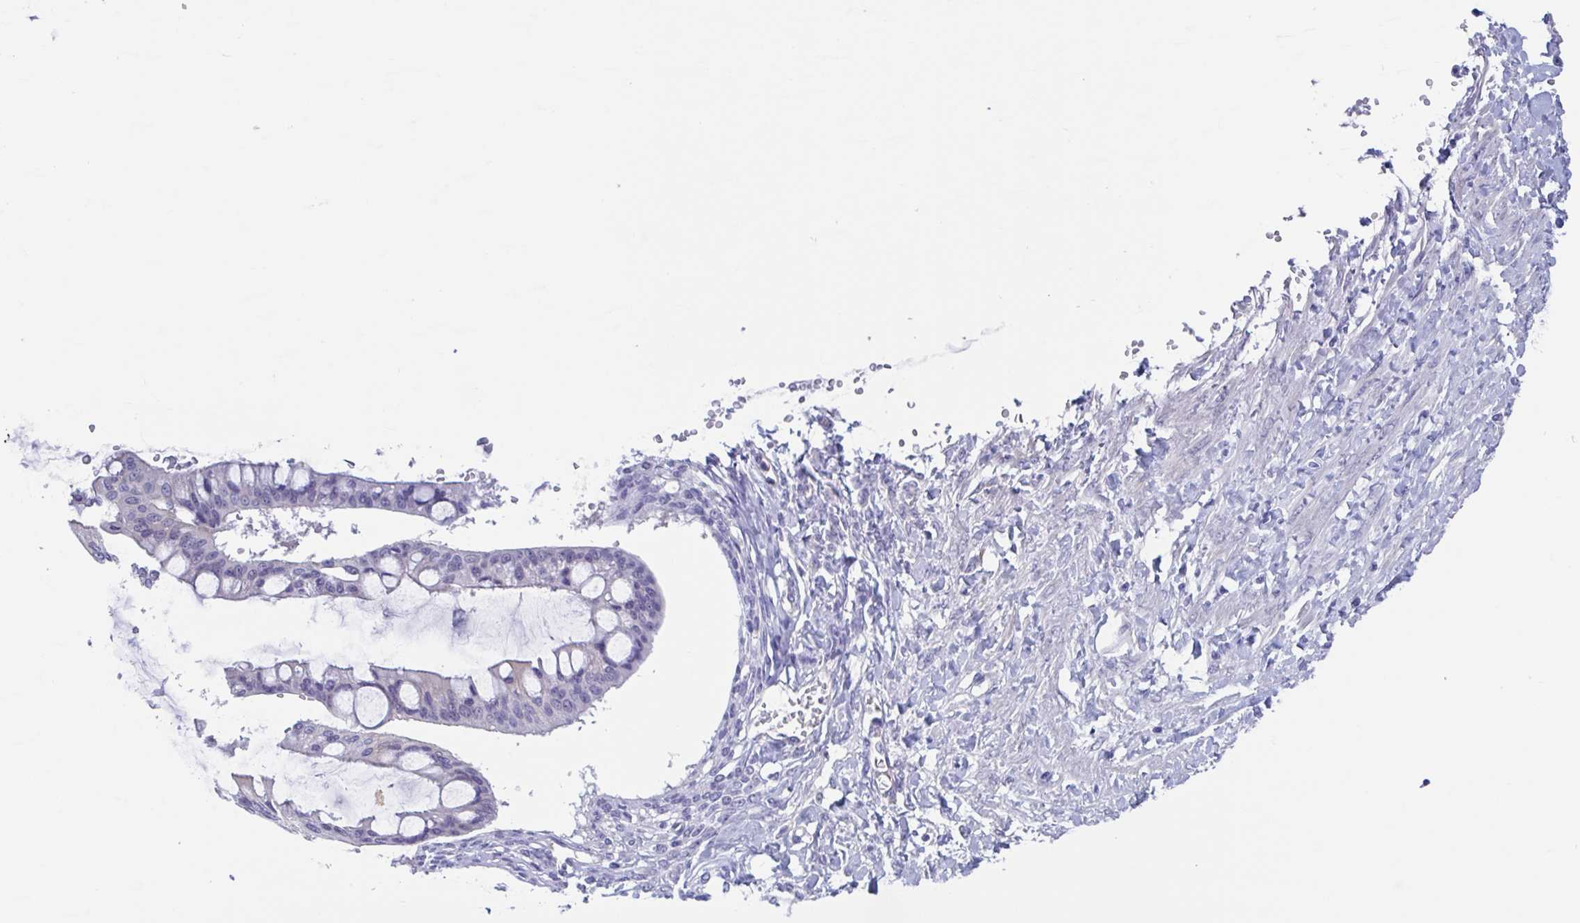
{"staining": {"intensity": "negative", "quantity": "none", "location": "none"}, "tissue": "ovarian cancer", "cell_type": "Tumor cells", "image_type": "cancer", "snomed": [{"axis": "morphology", "description": "Cystadenocarcinoma, mucinous, NOS"}, {"axis": "topography", "description": "Ovary"}], "caption": "This is a micrograph of immunohistochemistry staining of mucinous cystadenocarcinoma (ovarian), which shows no positivity in tumor cells.", "gene": "TEX12", "patient": {"sex": "female", "age": 73}}